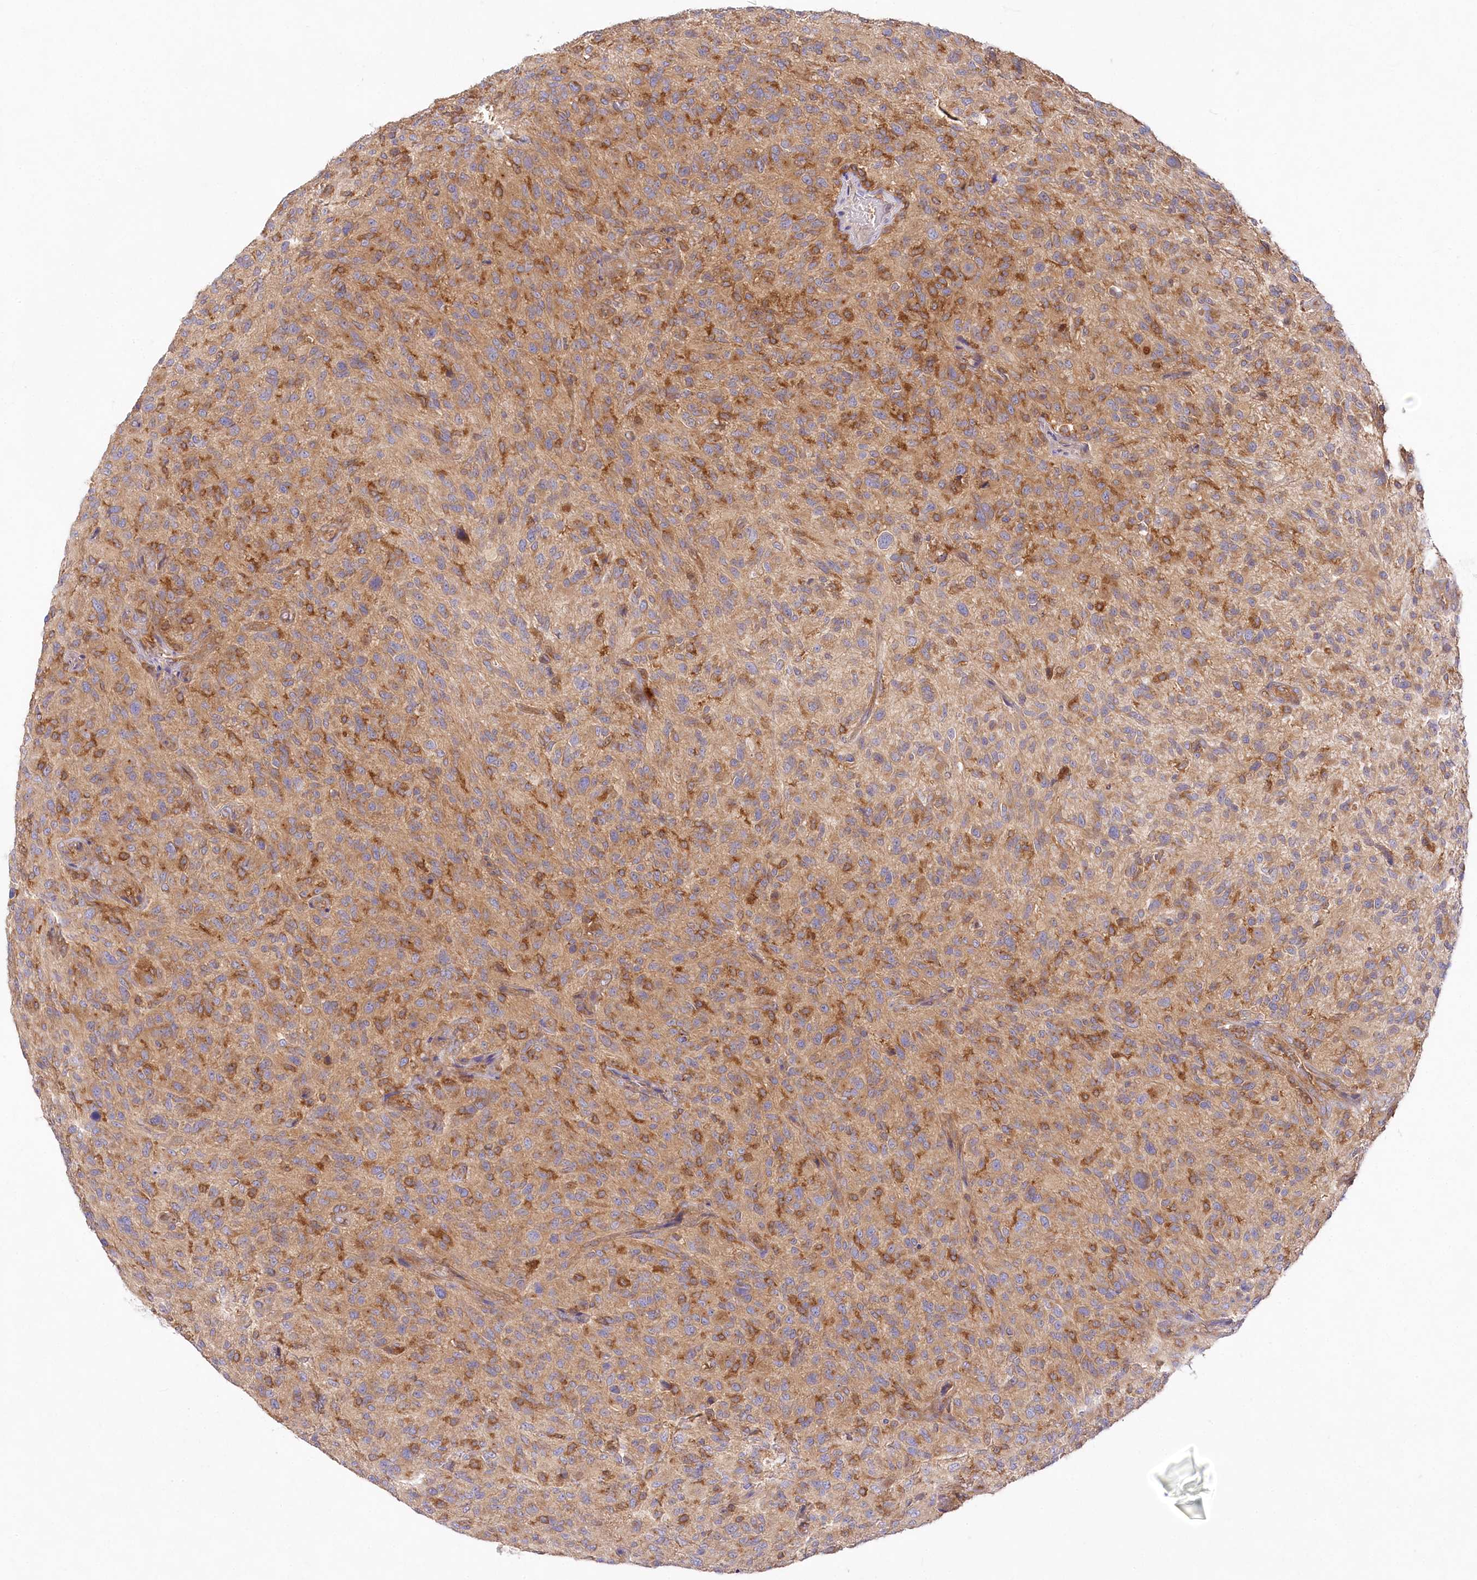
{"staining": {"intensity": "weak", "quantity": "25%-75%", "location": "cytoplasmic/membranous"}, "tissue": "glioma", "cell_type": "Tumor cells", "image_type": "cancer", "snomed": [{"axis": "morphology", "description": "Glioma, malignant, High grade"}, {"axis": "topography", "description": "Brain"}], "caption": "Immunohistochemistry of malignant glioma (high-grade) reveals low levels of weak cytoplasmic/membranous positivity in approximately 25%-75% of tumor cells.", "gene": "ABRAXAS2", "patient": {"sex": "male", "age": 47}}